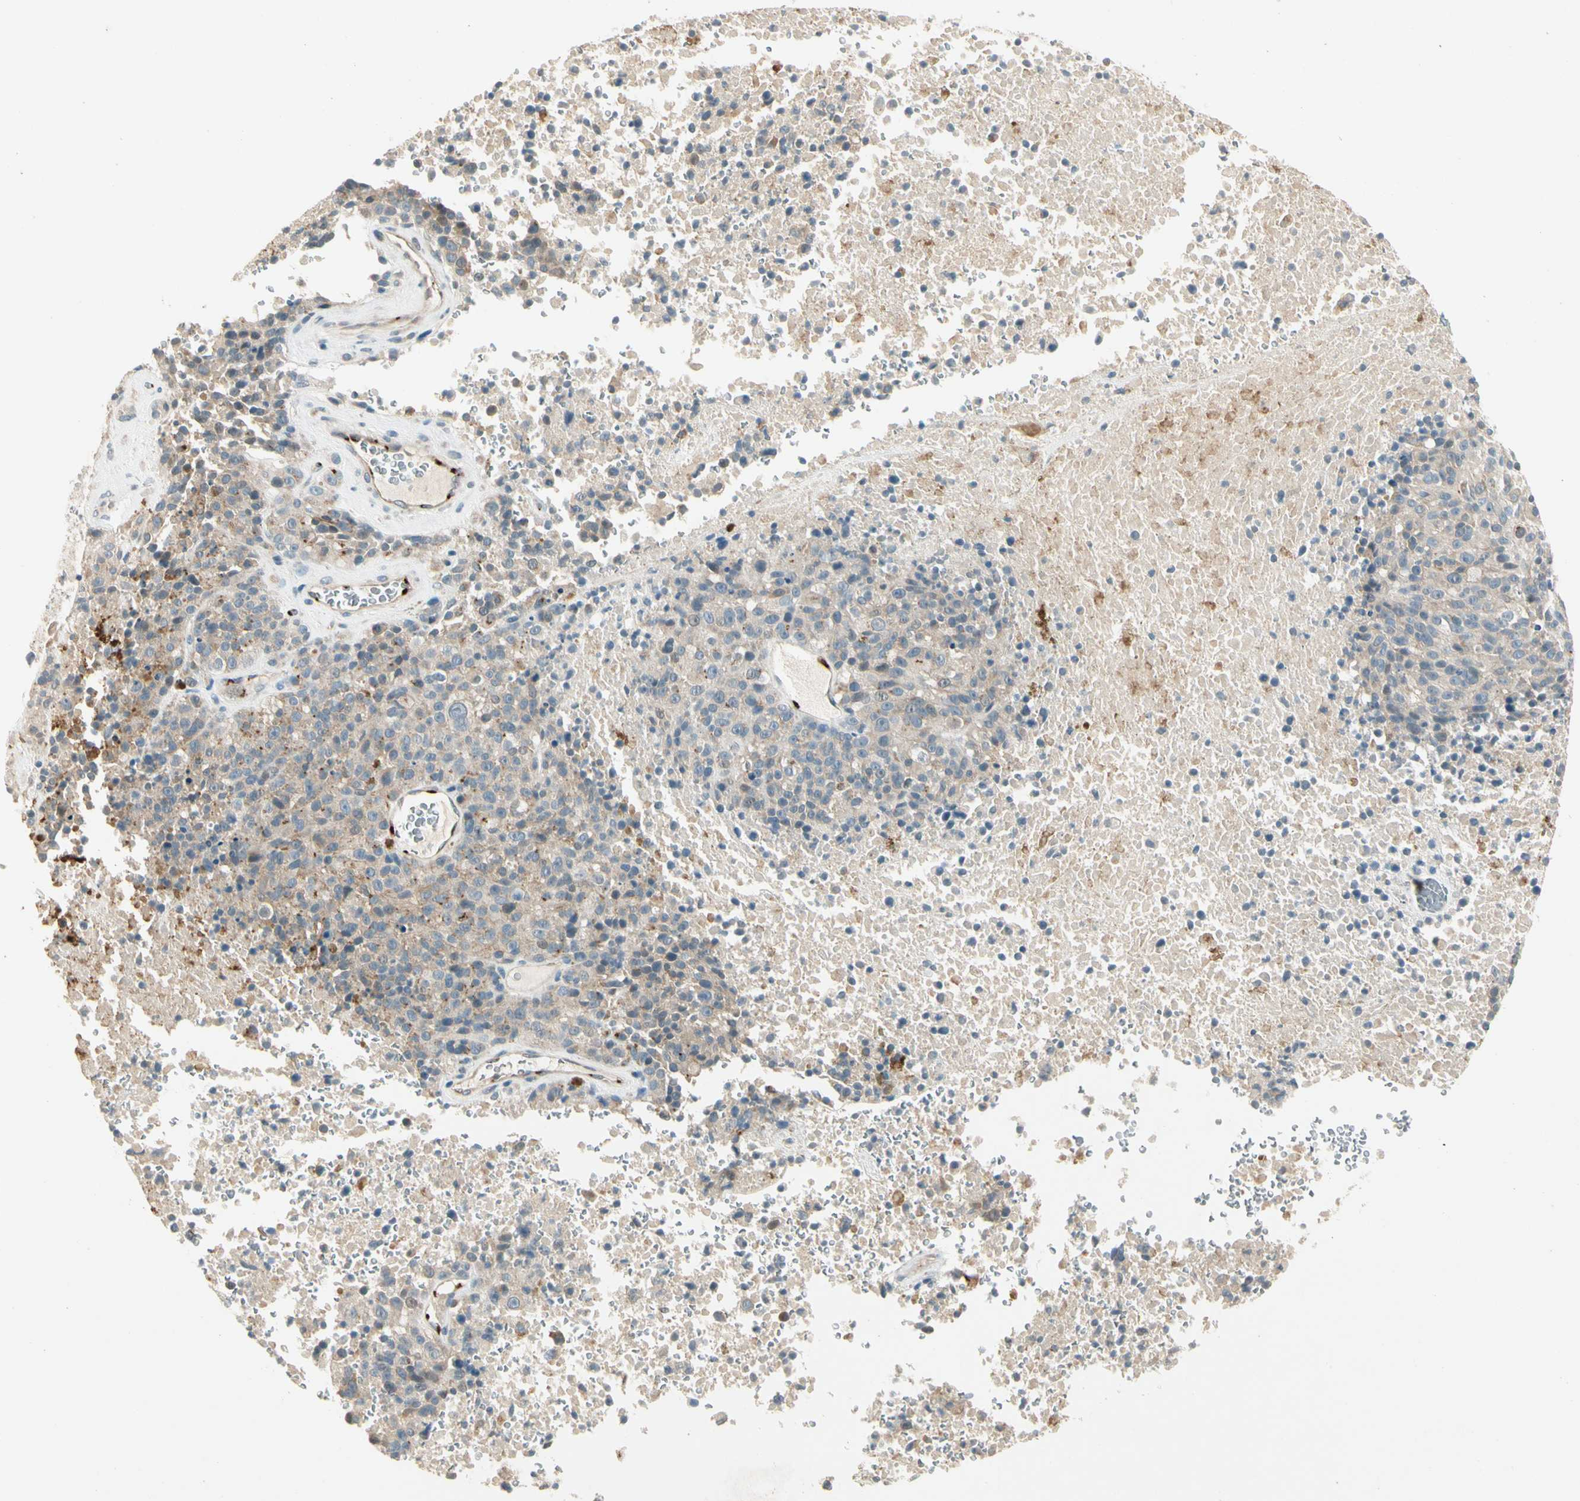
{"staining": {"intensity": "weak", "quantity": ">75%", "location": "cytoplasmic/membranous"}, "tissue": "melanoma", "cell_type": "Tumor cells", "image_type": "cancer", "snomed": [{"axis": "morphology", "description": "Malignant melanoma, Metastatic site"}, {"axis": "topography", "description": "Cerebral cortex"}], "caption": "This is an image of immunohistochemistry staining of malignant melanoma (metastatic site), which shows weak staining in the cytoplasmic/membranous of tumor cells.", "gene": "MANSC1", "patient": {"sex": "female", "age": 52}}